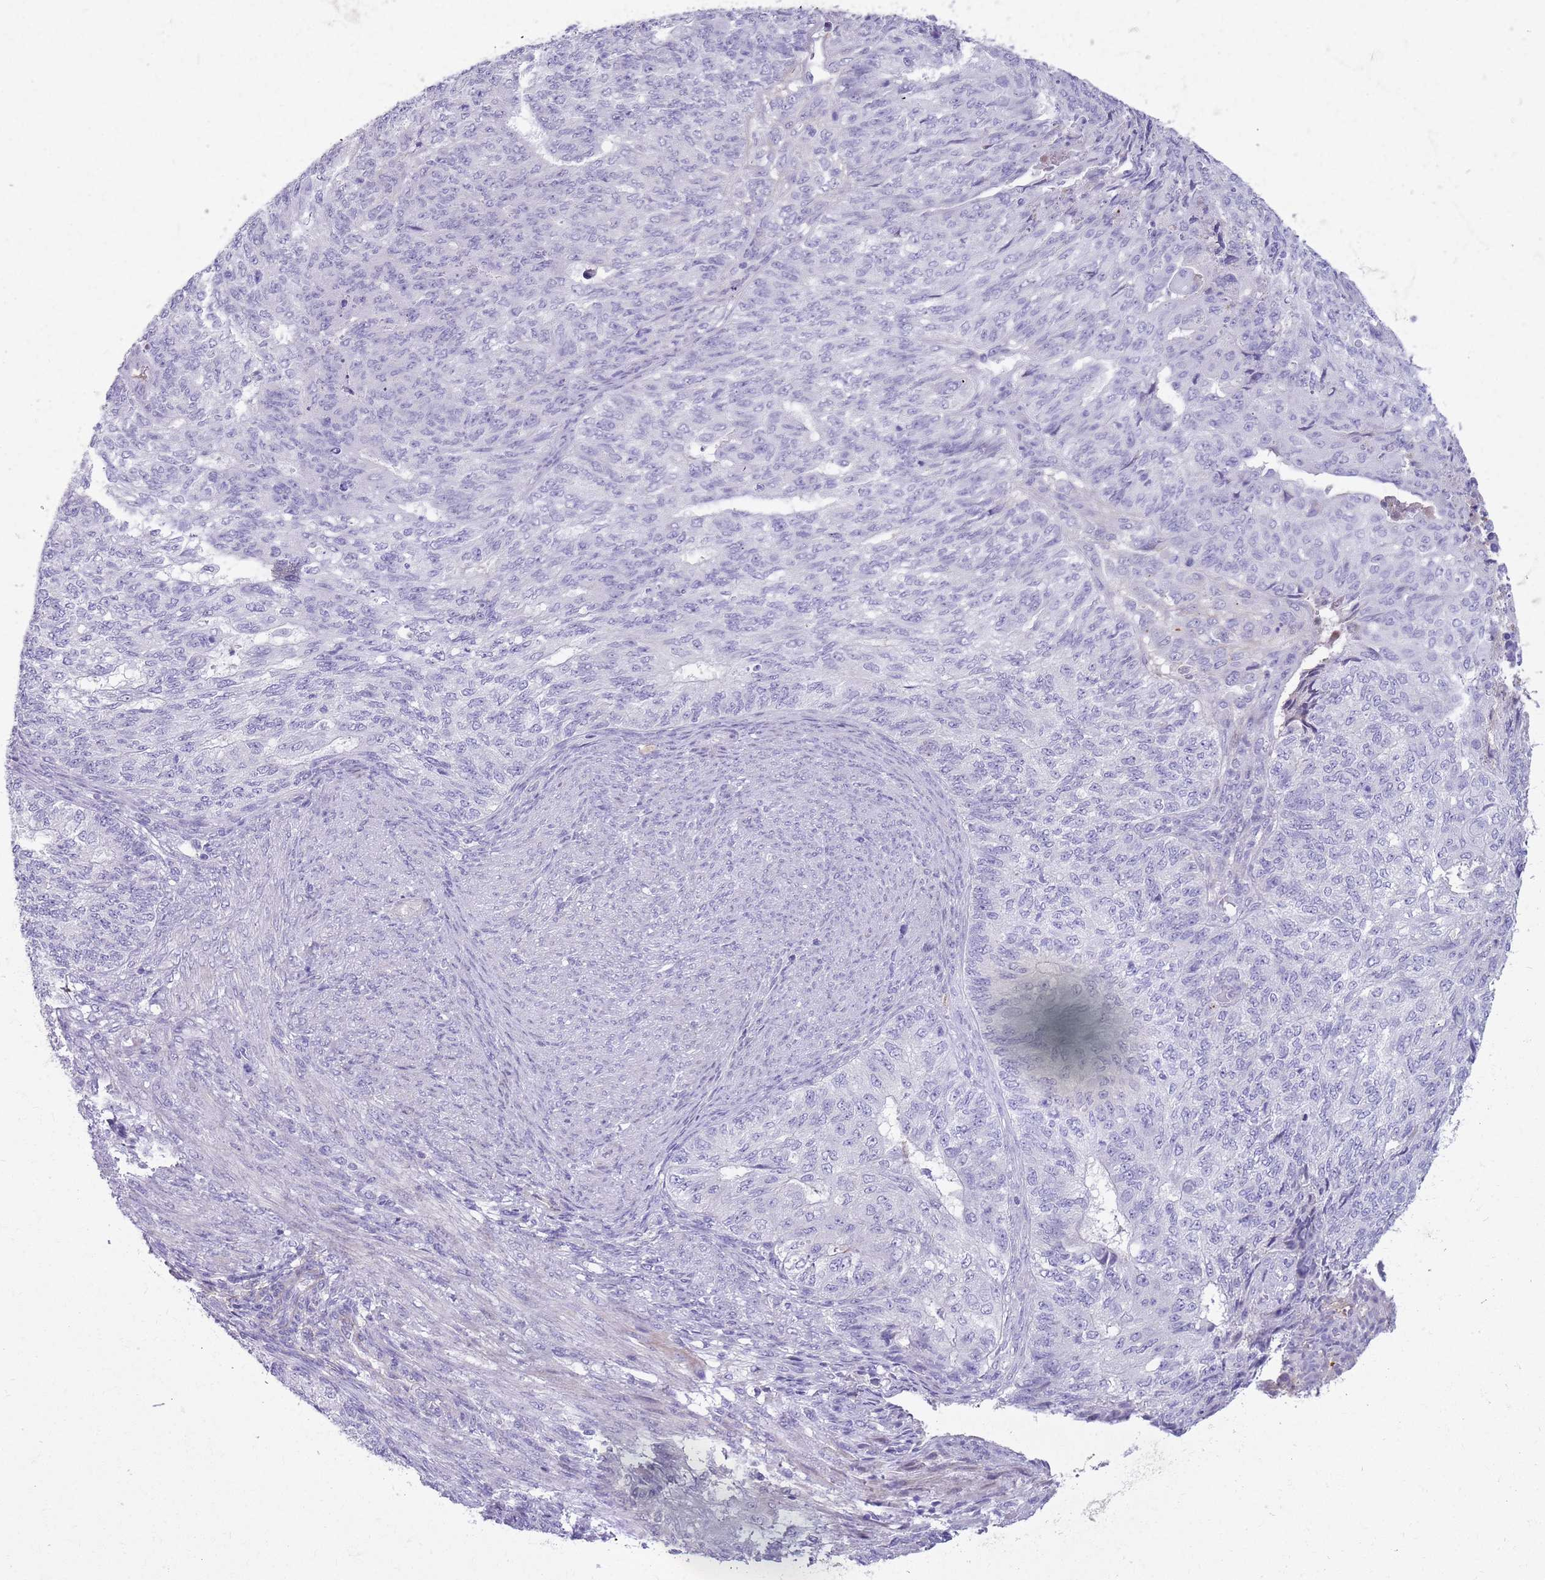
{"staining": {"intensity": "negative", "quantity": "none", "location": "none"}, "tissue": "endometrial cancer", "cell_type": "Tumor cells", "image_type": "cancer", "snomed": [{"axis": "morphology", "description": "Adenocarcinoma, NOS"}, {"axis": "topography", "description": "Endometrium"}], "caption": "The IHC image has no significant expression in tumor cells of endometrial adenocarcinoma tissue.", "gene": "LEPROTL1", "patient": {"sex": "female", "age": 32}}